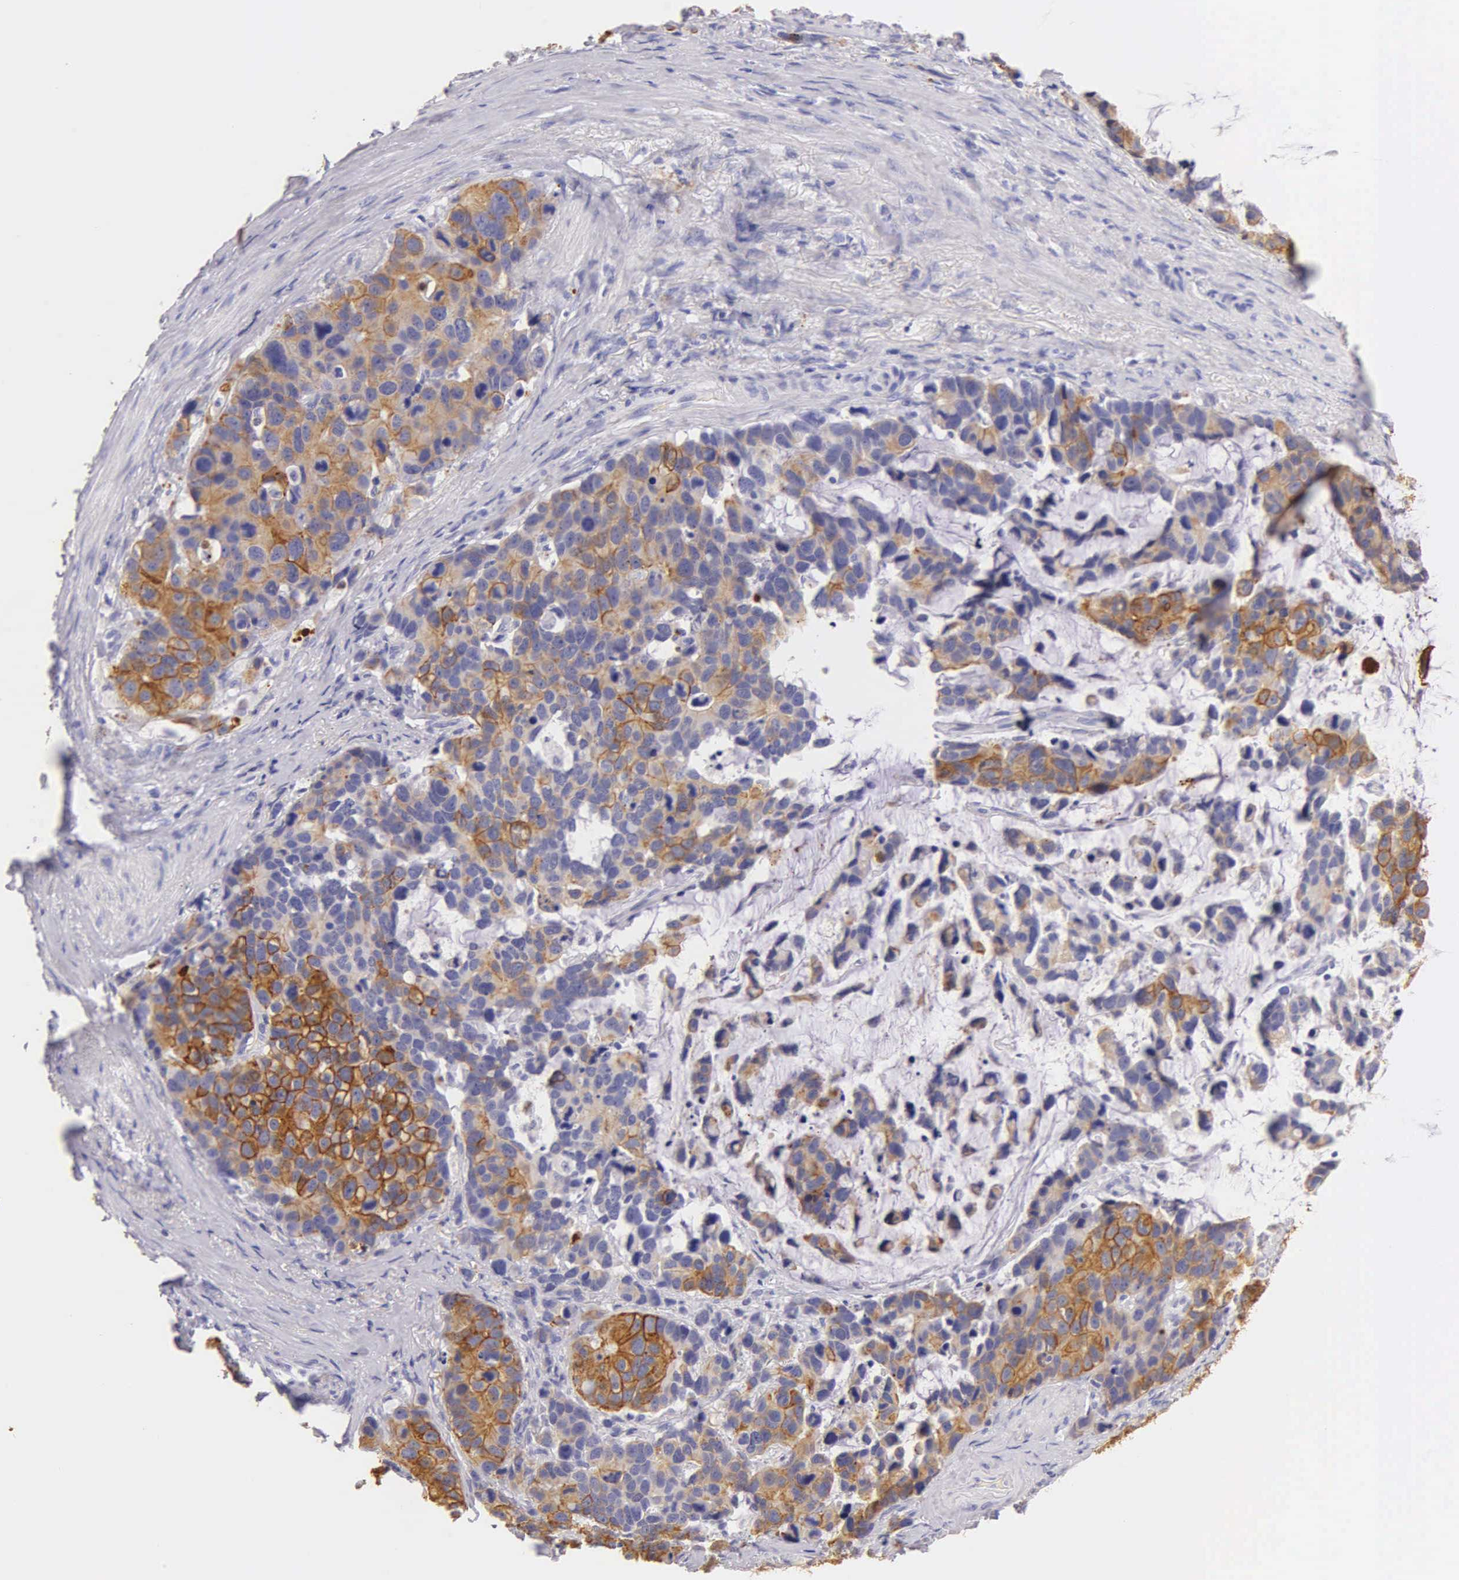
{"staining": {"intensity": "moderate", "quantity": "25%-75%", "location": "cytoplasmic/membranous"}, "tissue": "stomach cancer", "cell_type": "Tumor cells", "image_type": "cancer", "snomed": [{"axis": "morphology", "description": "Adenocarcinoma, NOS"}, {"axis": "topography", "description": "Stomach, upper"}], "caption": "Stomach cancer (adenocarcinoma) stained with immunohistochemistry (IHC) demonstrates moderate cytoplasmic/membranous positivity in approximately 25%-75% of tumor cells.", "gene": "KRT17", "patient": {"sex": "male", "age": 71}}